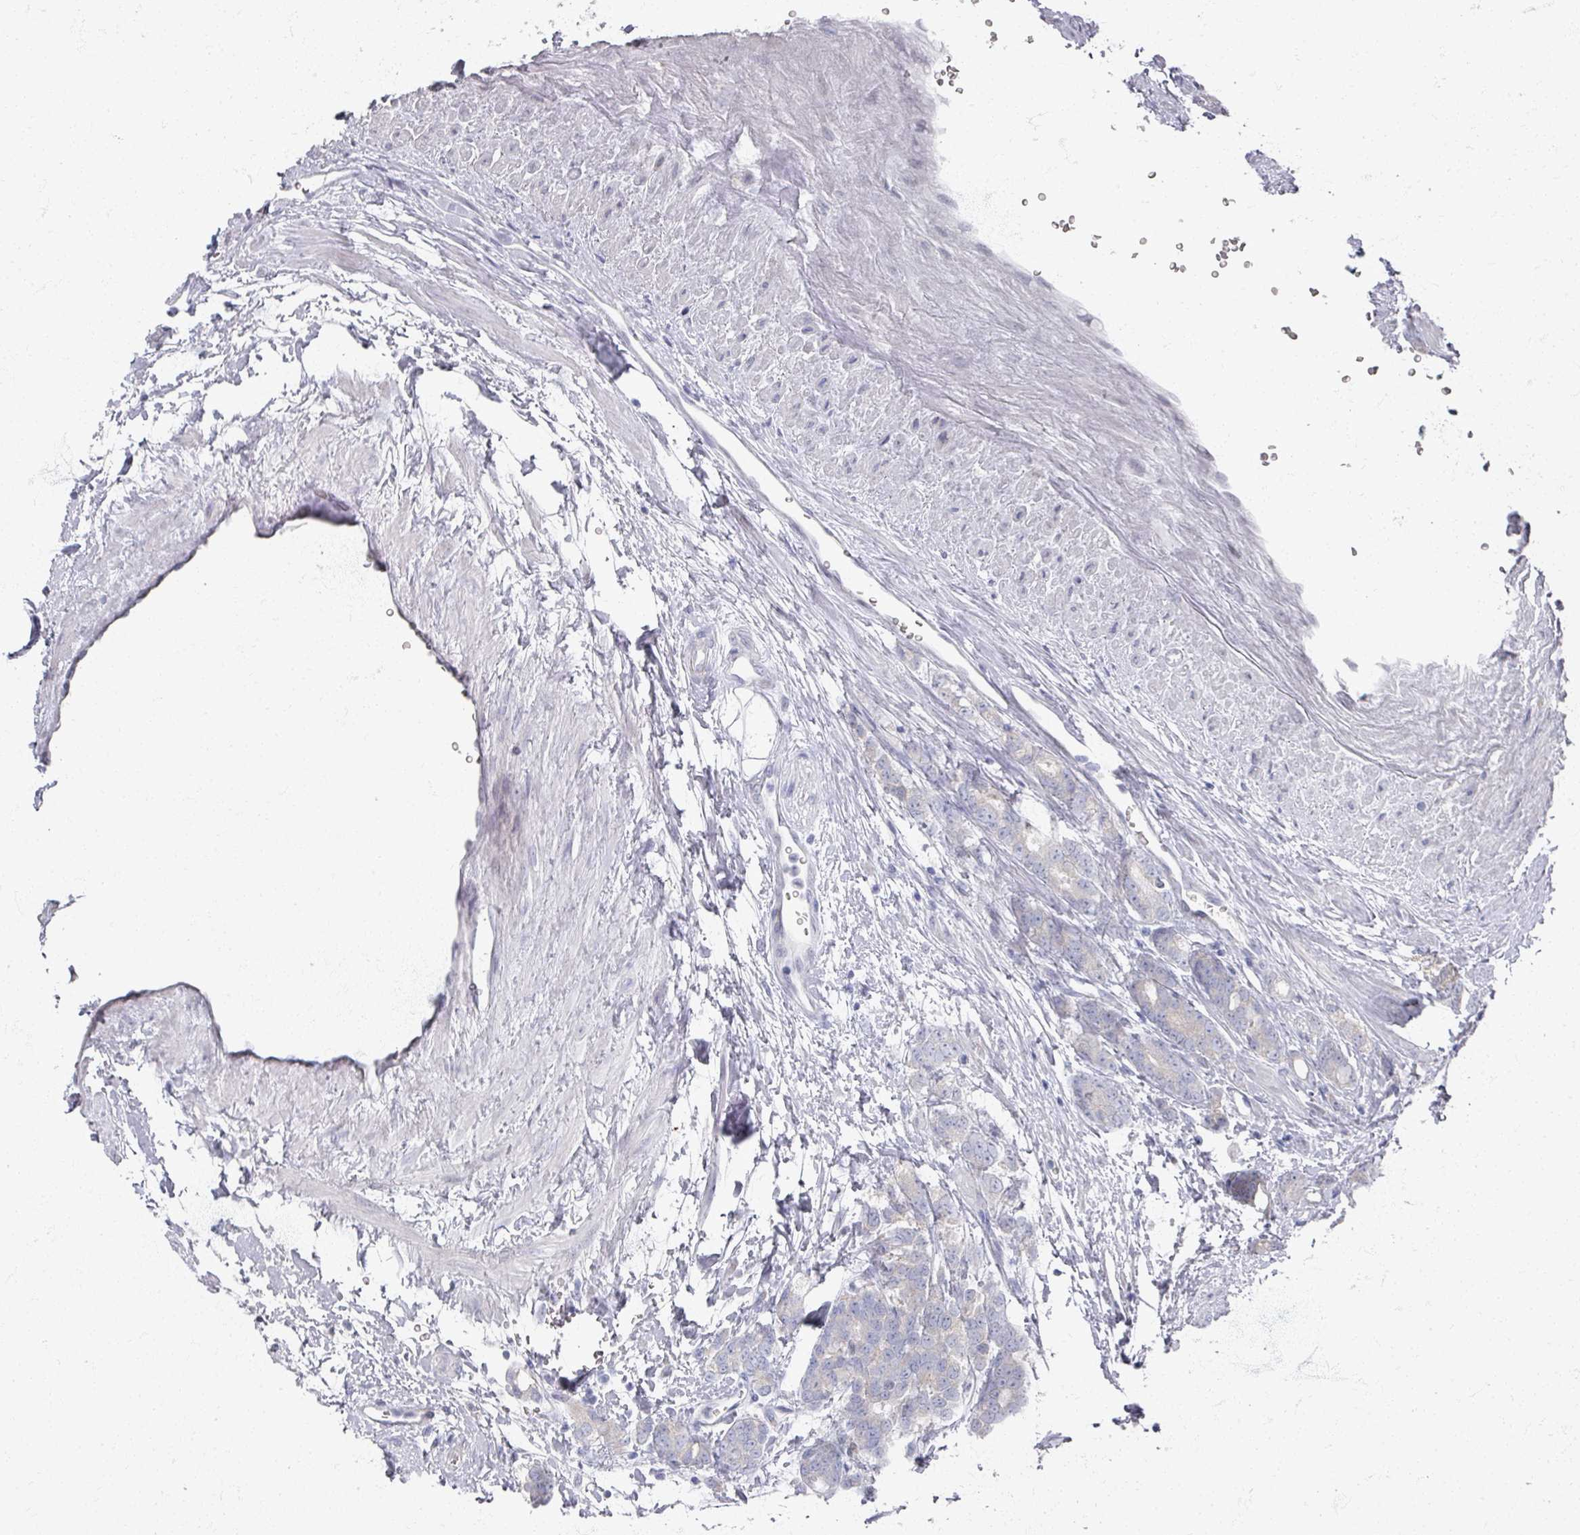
{"staining": {"intensity": "negative", "quantity": "none", "location": "none"}, "tissue": "prostate cancer", "cell_type": "Tumor cells", "image_type": "cancer", "snomed": [{"axis": "morphology", "description": "Adenocarcinoma, High grade"}, {"axis": "topography", "description": "Prostate"}], "caption": "This is a histopathology image of immunohistochemistry staining of prostate cancer (high-grade adenocarcinoma), which shows no positivity in tumor cells.", "gene": "TTYH3", "patient": {"sex": "male", "age": 62}}